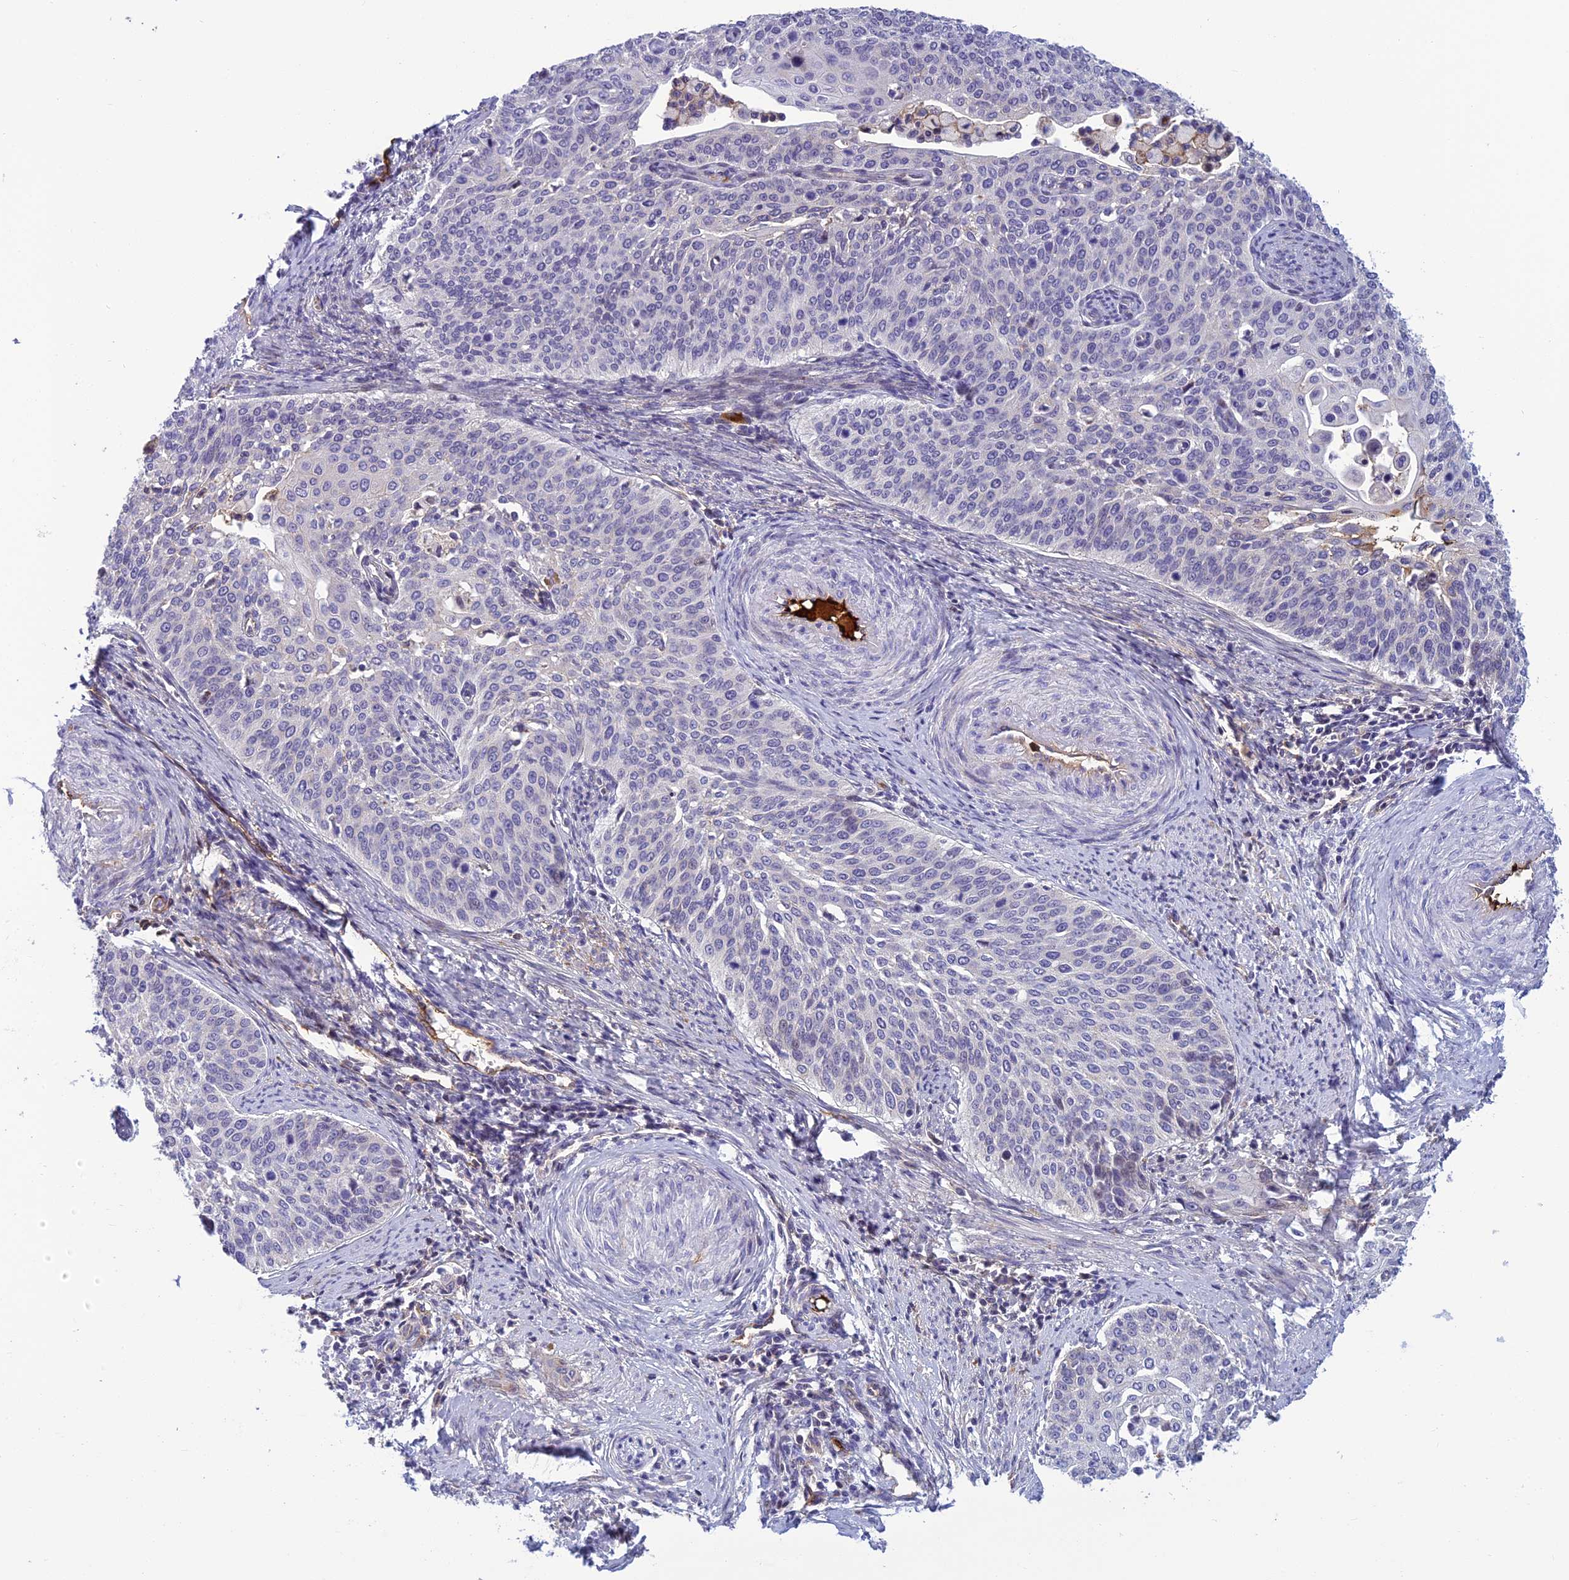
{"staining": {"intensity": "negative", "quantity": "none", "location": "none"}, "tissue": "cervical cancer", "cell_type": "Tumor cells", "image_type": "cancer", "snomed": [{"axis": "morphology", "description": "Squamous cell carcinoma, NOS"}, {"axis": "topography", "description": "Cervix"}], "caption": "Squamous cell carcinoma (cervical) was stained to show a protein in brown. There is no significant positivity in tumor cells.", "gene": "CLEC11A", "patient": {"sex": "female", "age": 44}}